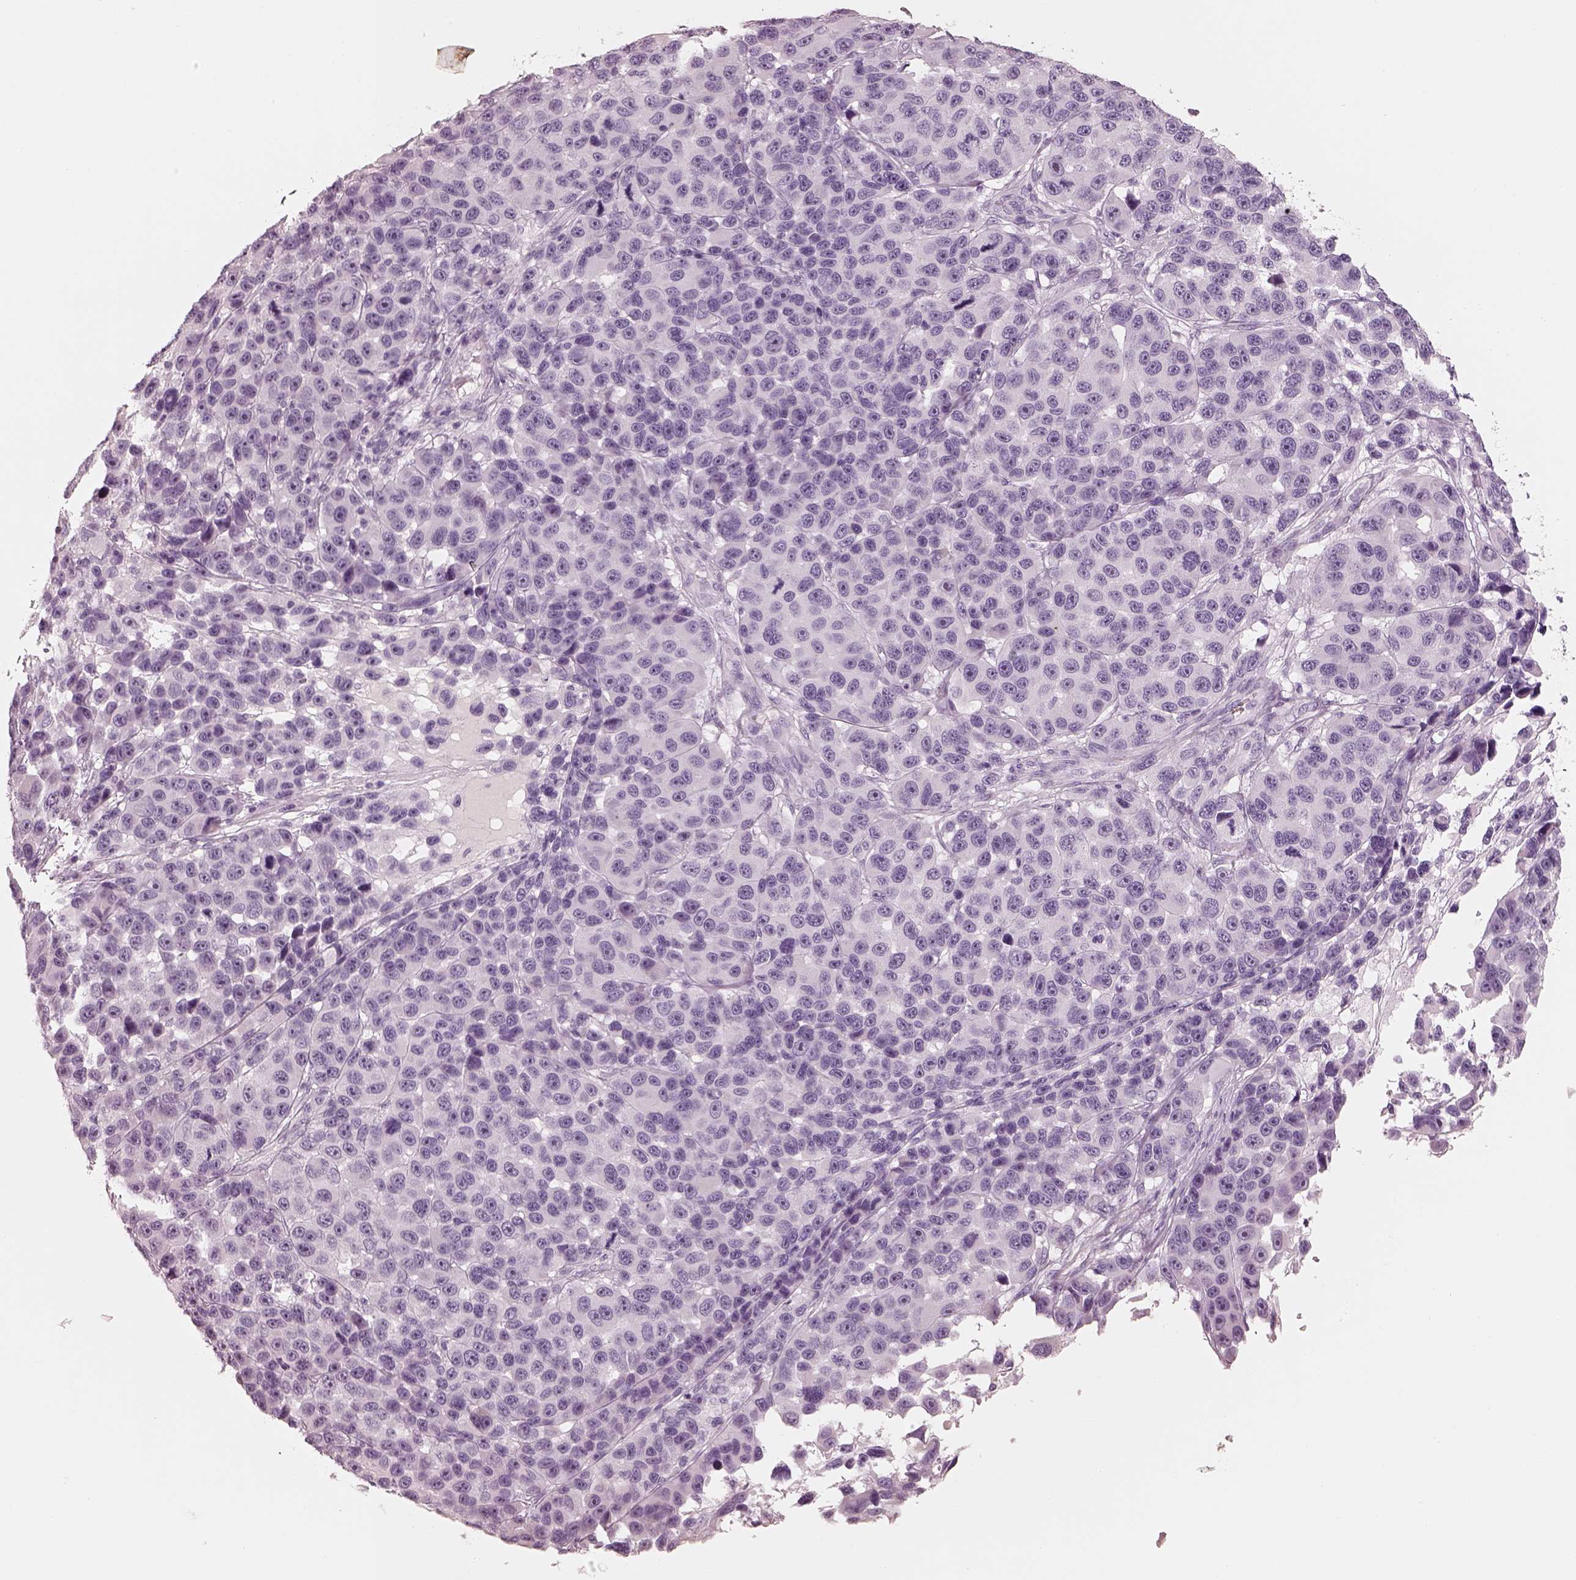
{"staining": {"intensity": "negative", "quantity": "none", "location": "none"}, "tissue": "melanoma", "cell_type": "Tumor cells", "image_type": "cancer", "snomed": [{"axis": "morphology", "description": "Malignant melanoma, NOS"}, {"axis": "topography", "description": "Skin"}], "caption": "Image shows no protein positivity in tumor cells of melanoma tissue.", "gene": "PON3", "patient": {"sex": "male", "age": 53}}